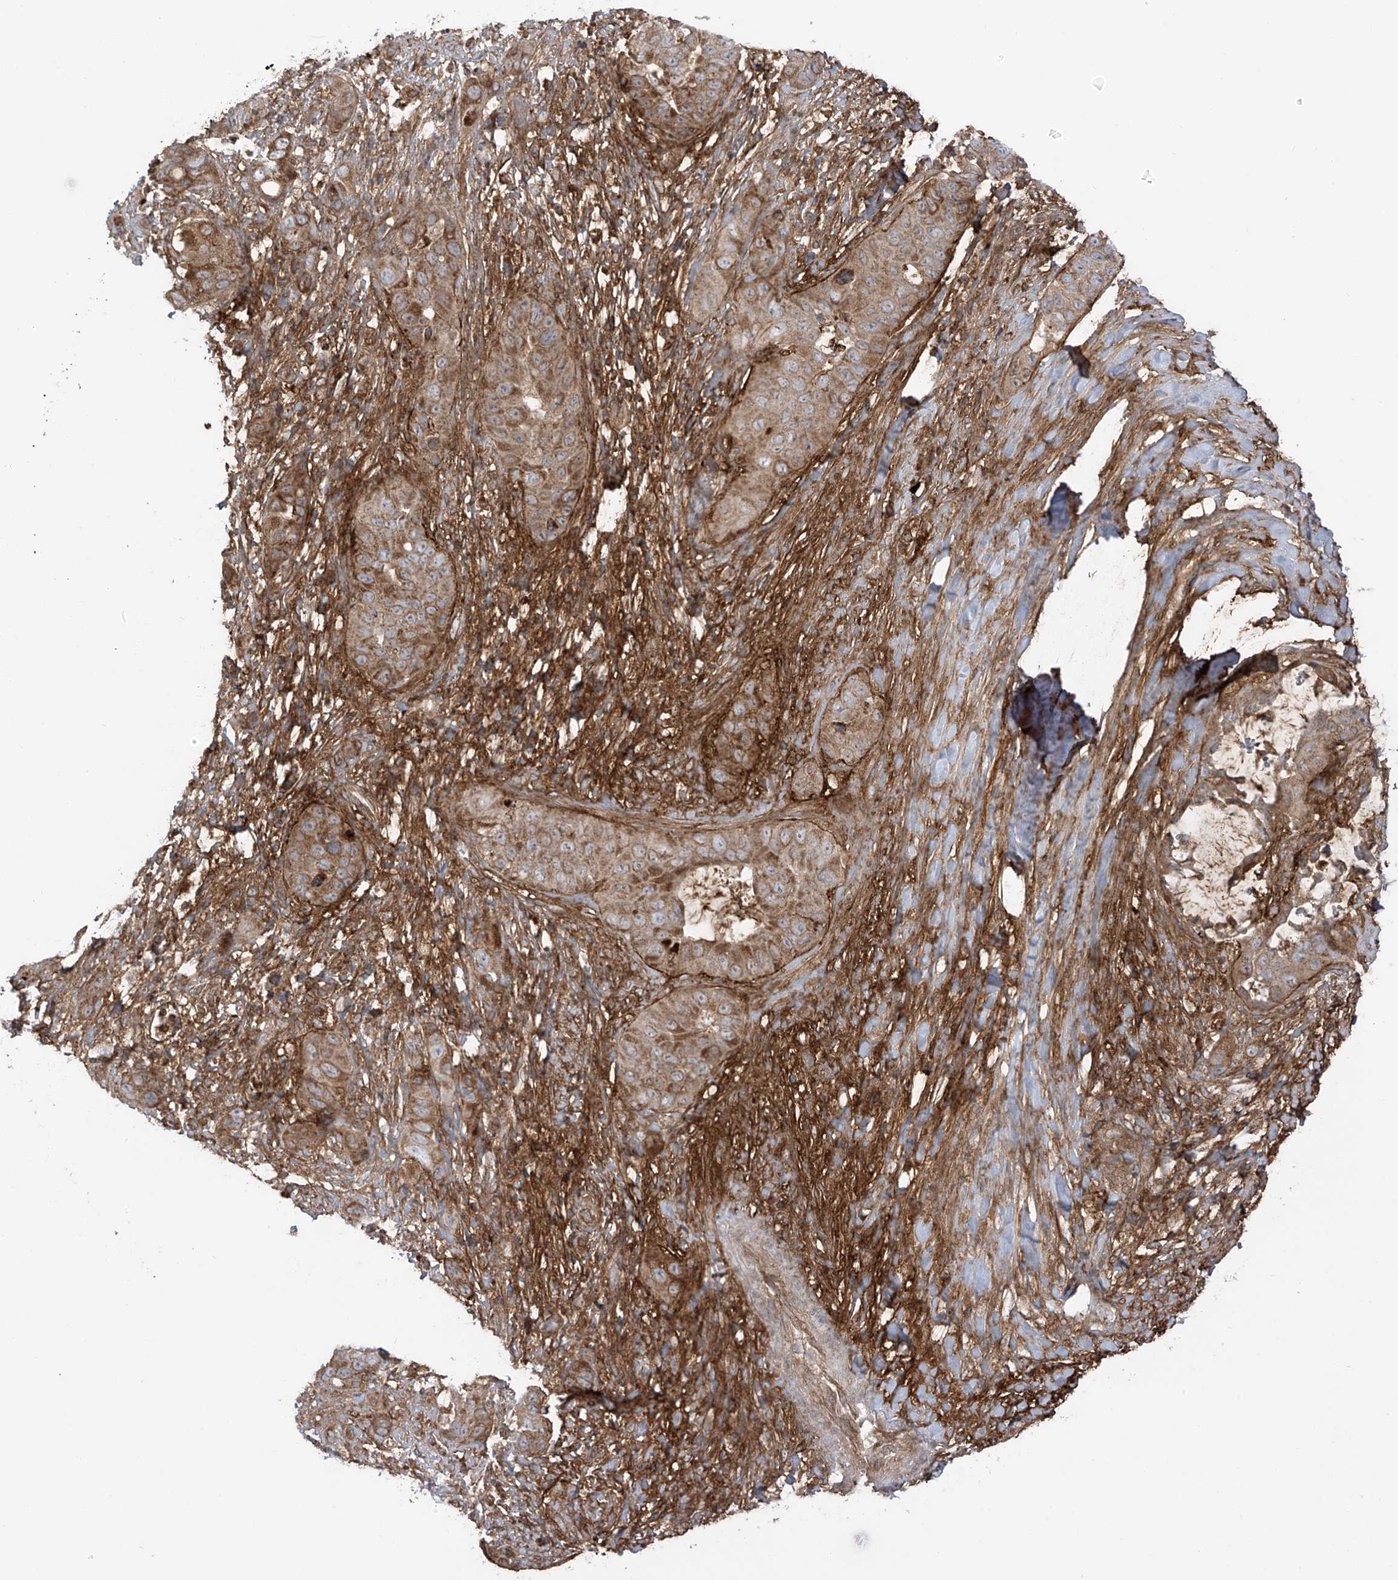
{"staining": {"intensity": "moderate", "quantity": ">75%", "location": "cytoplasmic/membranous"}, "tissue": "liver cancer", "cell_type": "Tumor cells", "image_type": "cancer", "snomed": [{"axis": "morphology", "description": "Cholangiocarcinoma"}, {"axis": "topography", "description": "Liver"}], "caption": "Liver cancer tissue exhibits moderate cytoplasmic/membranous expression in about >75% of tumor cells", "gene": "REPS1", "patient": {"sex": "female", "age": 52}}